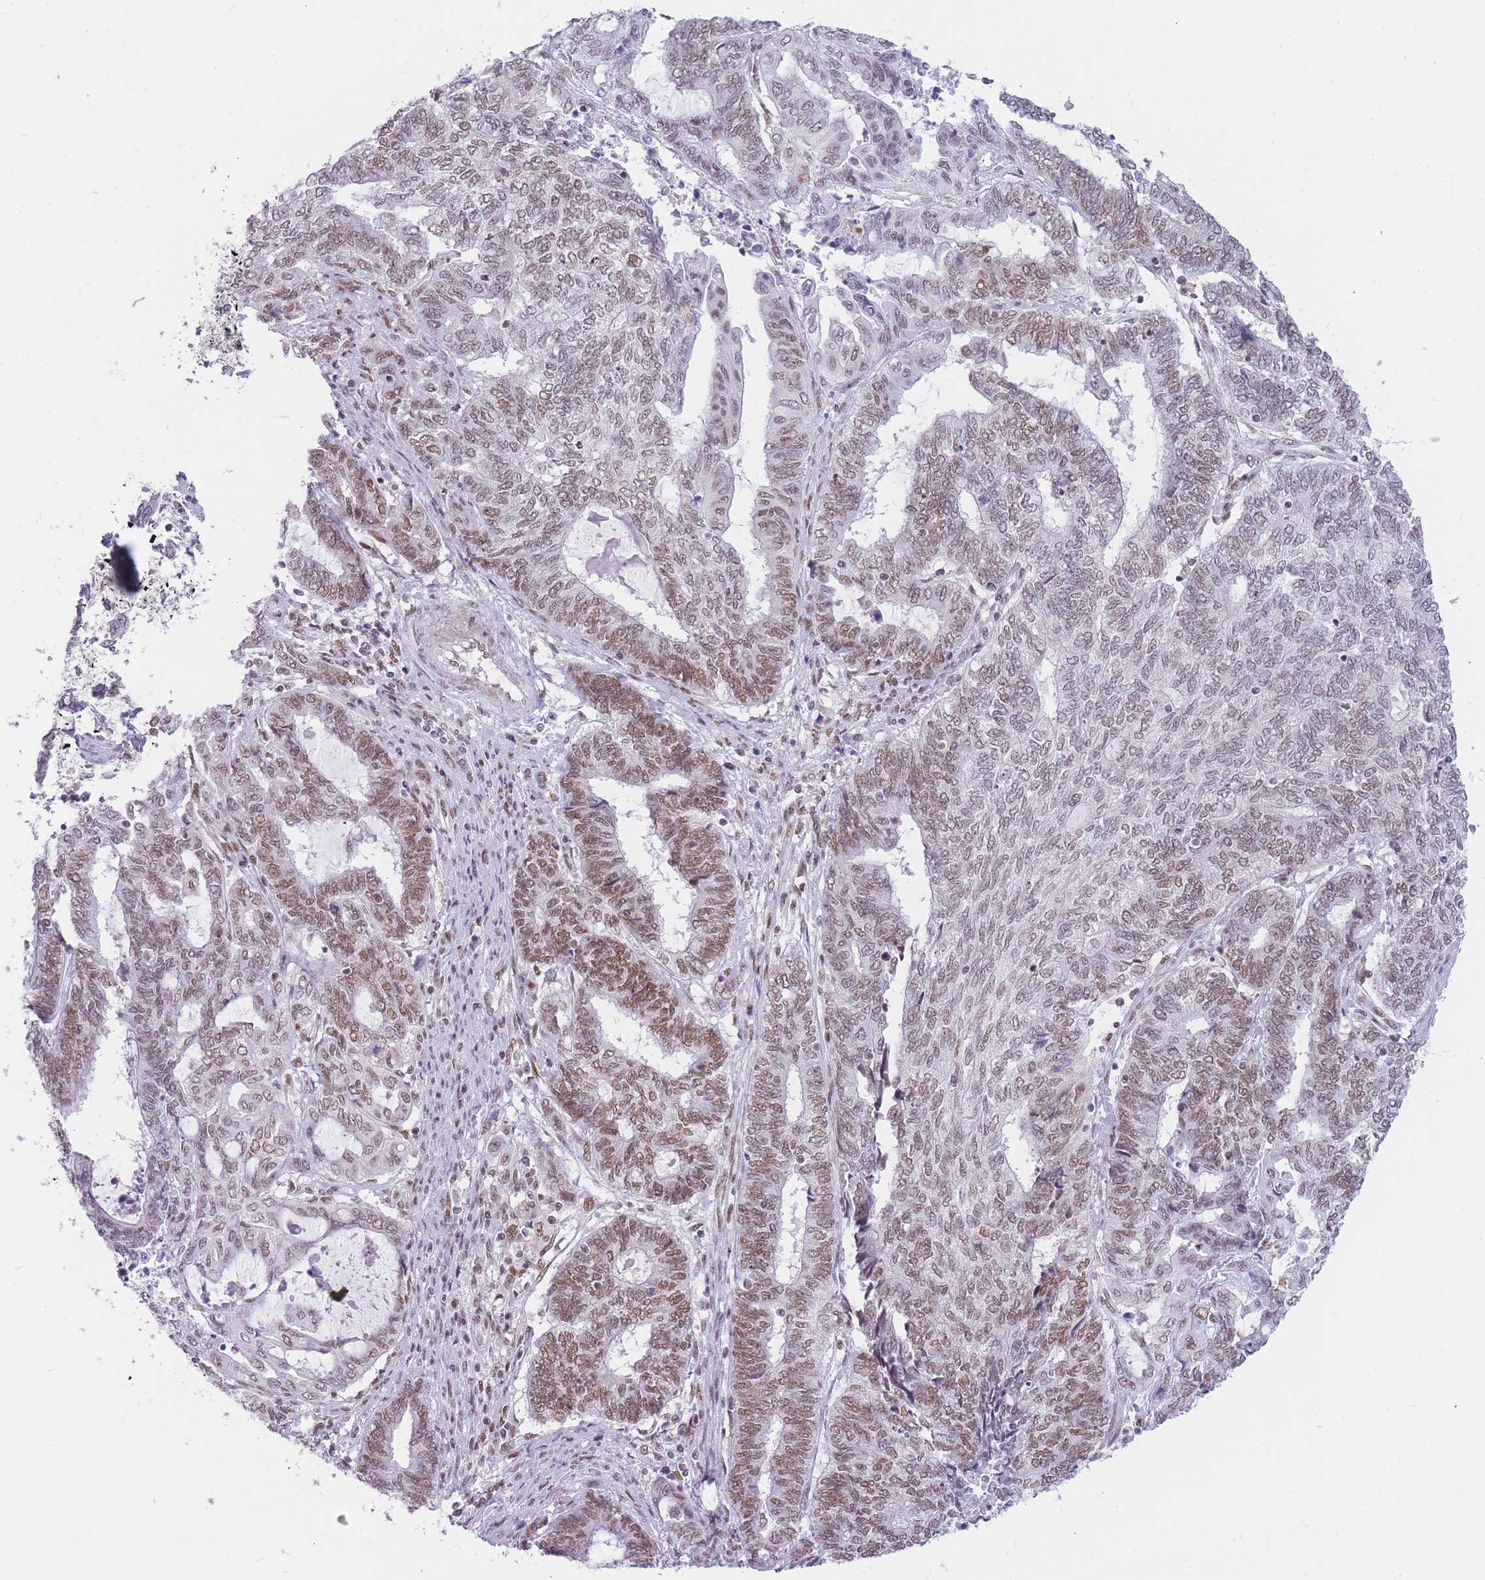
{"staining": {"intensity": "moderate", "quantity": ">75%", "location": "nuclear"}, "tissue": "endometrial cancer", "cell_type": "Tumor cells", "image_type": "cancer", "snomed": [{"axis": "morphology", "description": "Adenocarcinoma, NOS"}, {"axis": "topography", "description": "Uterus"}, {"axis": "topography", "description": "Endometrium"}], "caption": "Immunohistochemical staining of human adenocarcinoma (endometrial) exhibits moderate nuclear protein positivity in approximately >75% of tumor cells. (IHC, brightfield microscopy, high magnification).", "gene": "HNRNPUL1", "patient": {"sex": "female", "age": 70}}